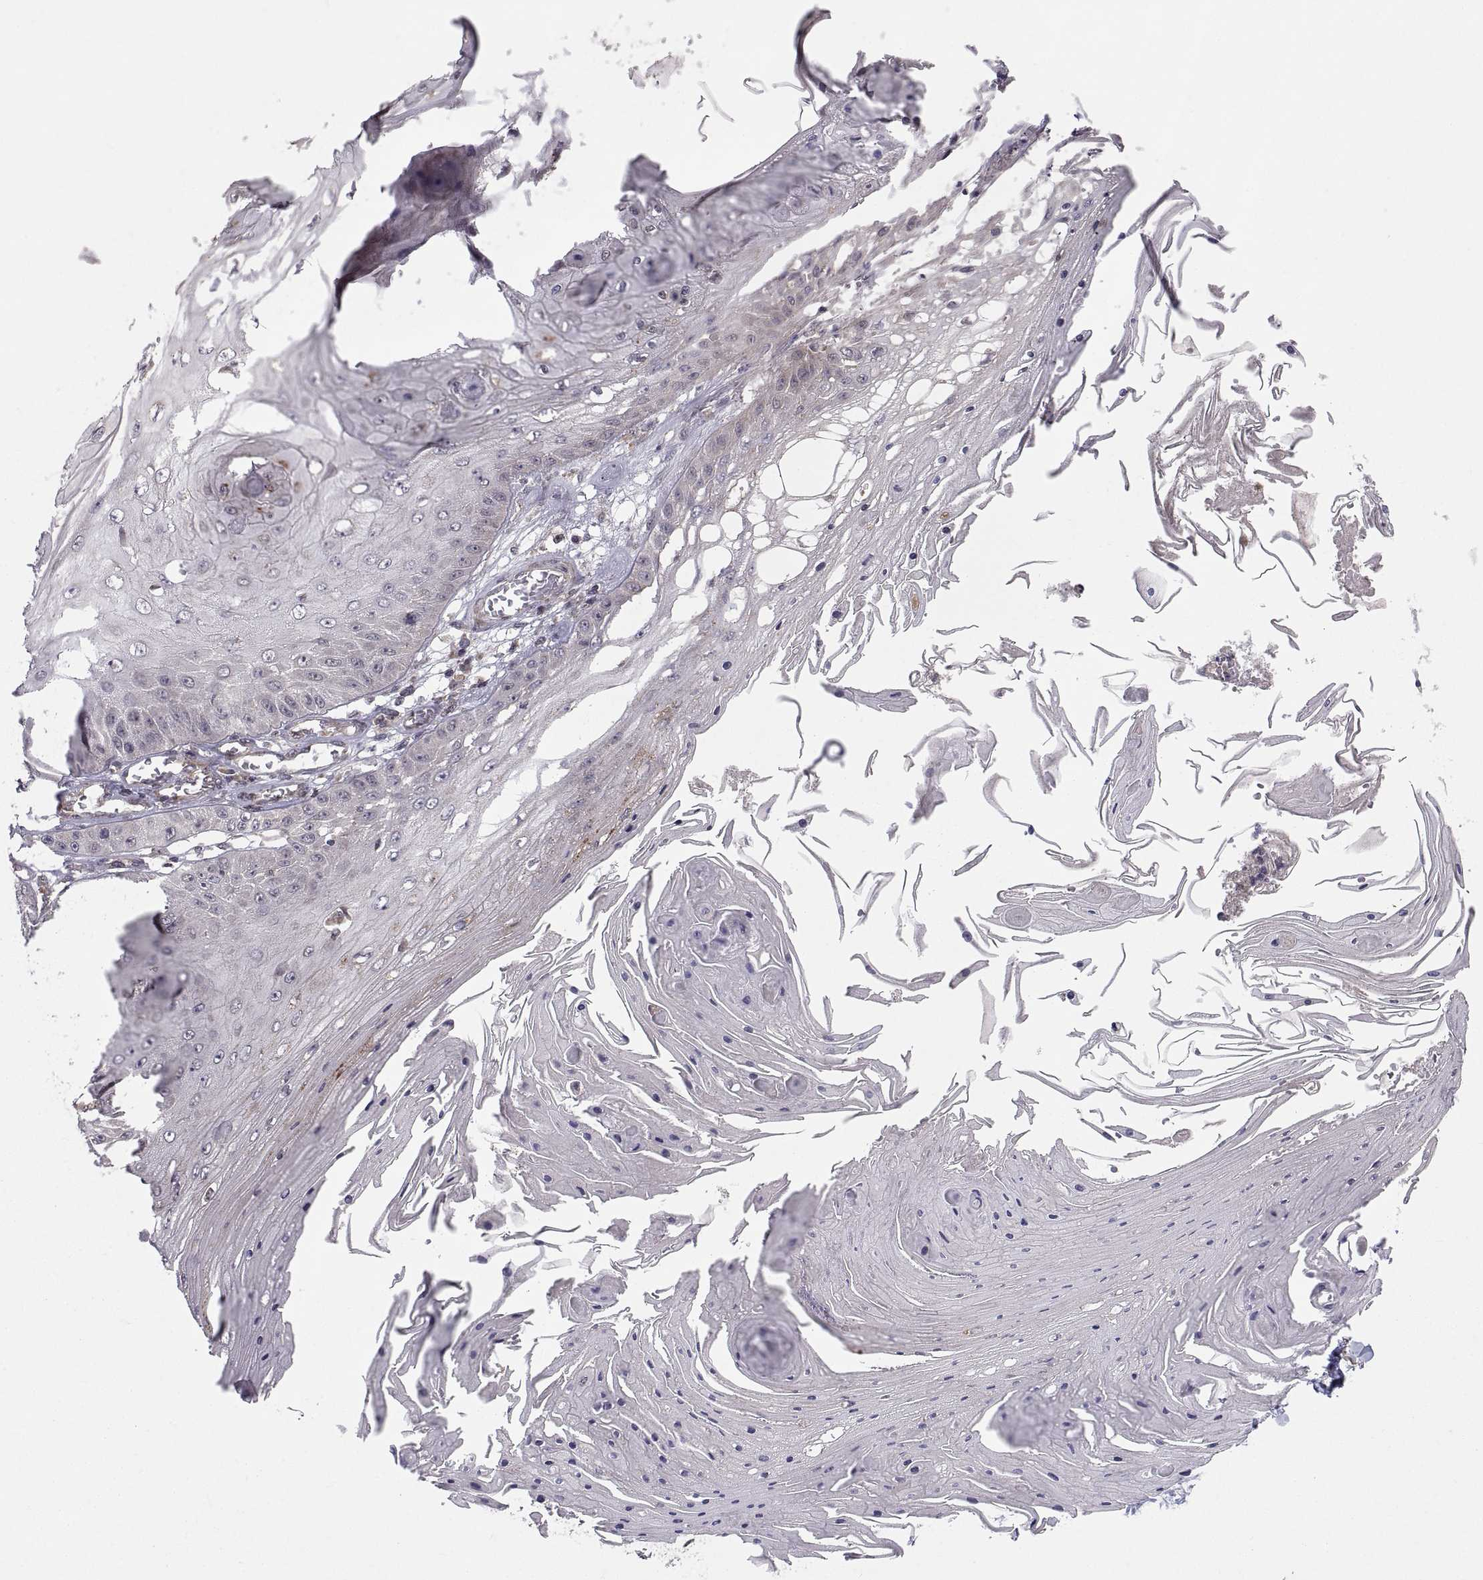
{"staining": {"intensity": "weak", "quantity": "<25%", "location": "cytoplasmic/membranous"}, "tissue": "skin cancer", "cell_type": "Tumor cells", "image_type": "cancer", "snomed": [{"axis": "morphology", "description": "Squamous cell carcinoma, NOS"}, {"axis": "topography", "description": "Skin"}], "caption": "The photomicrograph demonstrates no staining of tumor cells in squamous cell carcinoma (skin).", "gene": "ABL2", "patient": {"sex": "male", "age": 70}}